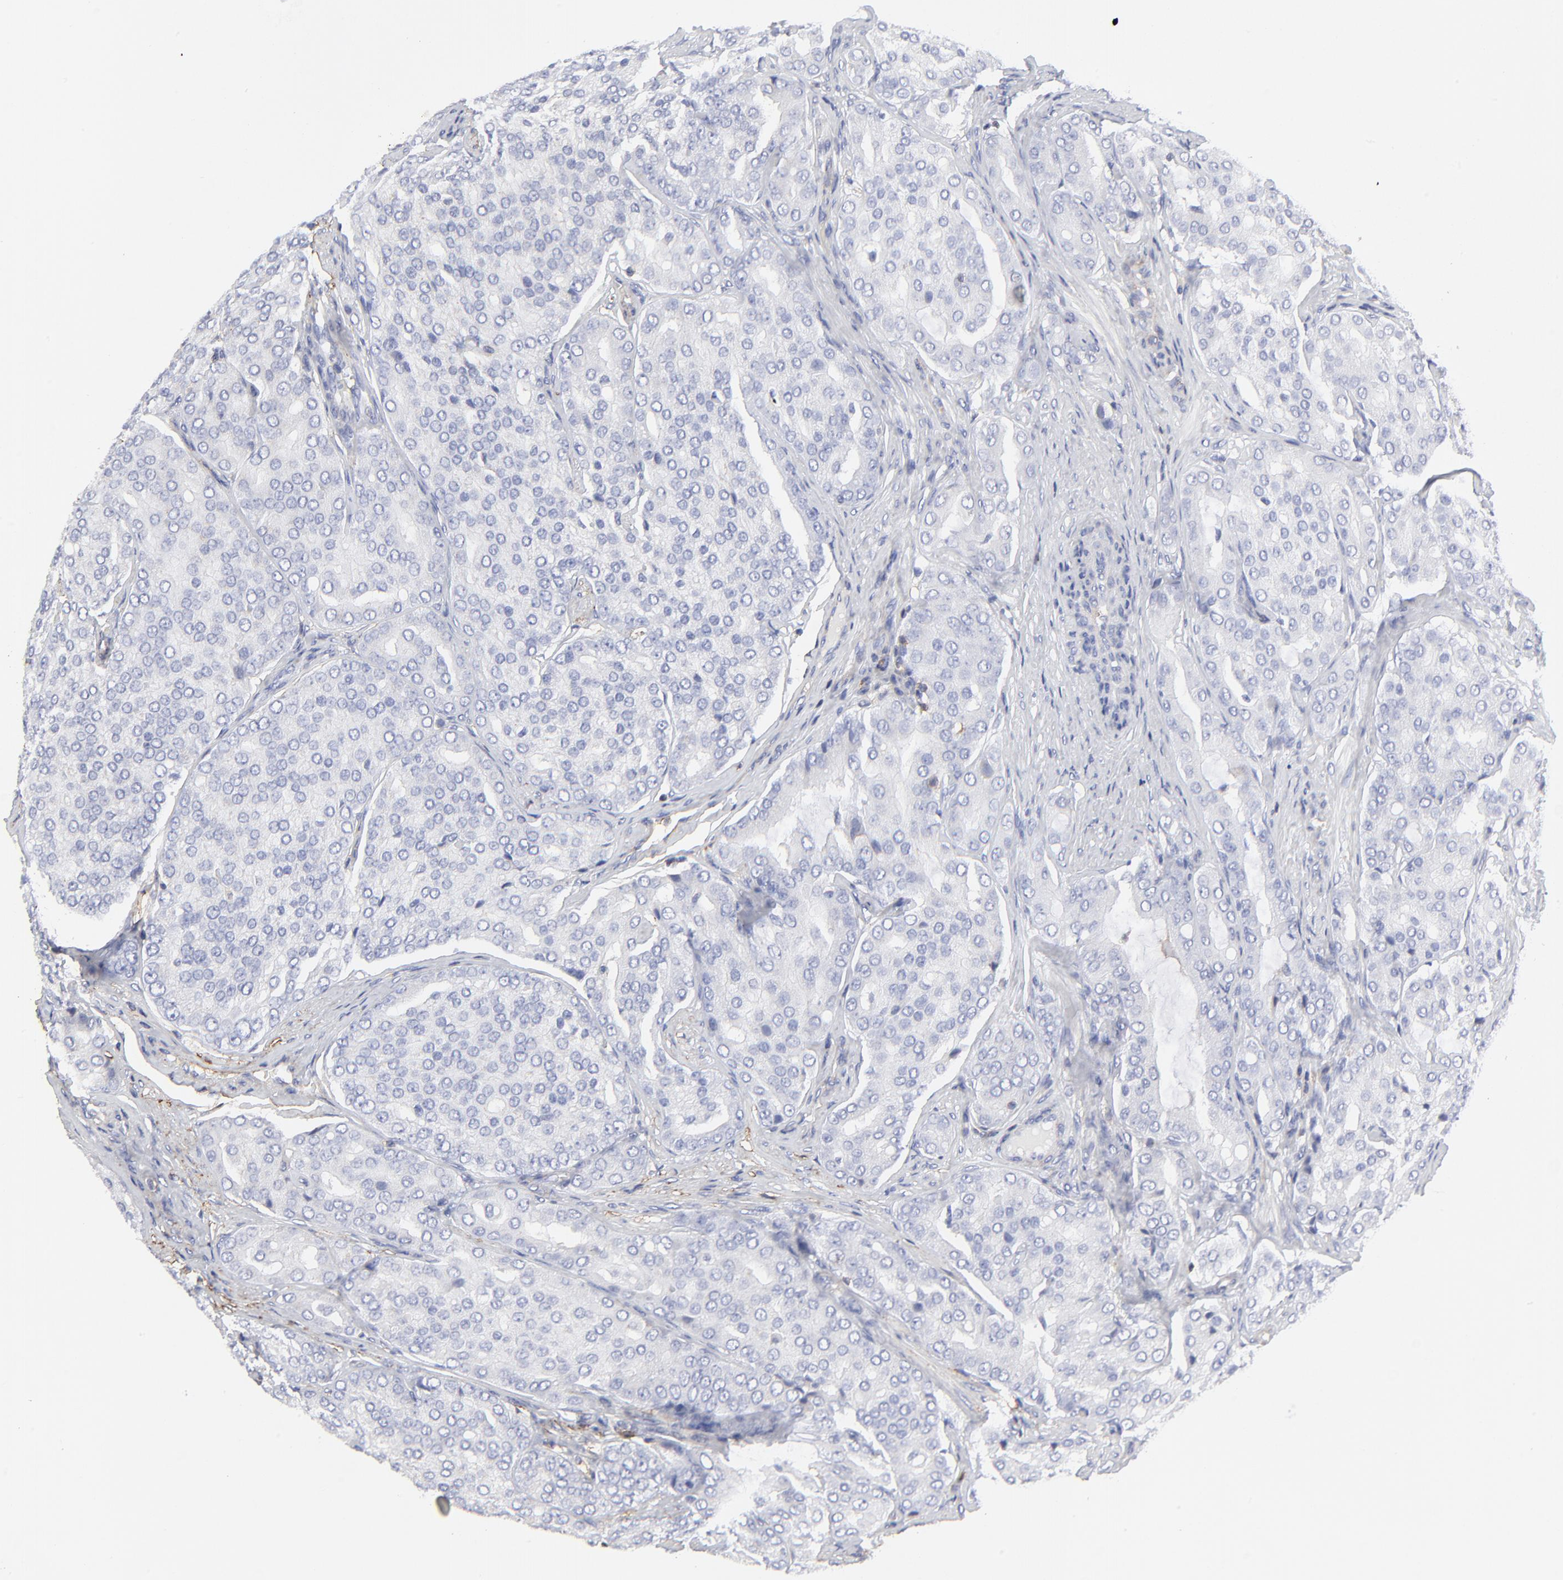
{"staining": {"intensity": "negative", "quantity": "none", "location": "none"}, "tissue": "prostate cancer", "cell_type": "Tumor cells", "image_type": "cancer", "snomed": [{"axis": "morphology", "description": "Adenocarcinoma, High grade"}, {"axis": "topography", "description": "Prostate"}], "caption": "This is an immunohistochemistry (IHC) micrograph of prostate cancer (adenocarcinoma (high-grade)). There is no positivity in tumor cells.", "gene": "ANXA6", "patient": {"sex": "male", "age": 64}}